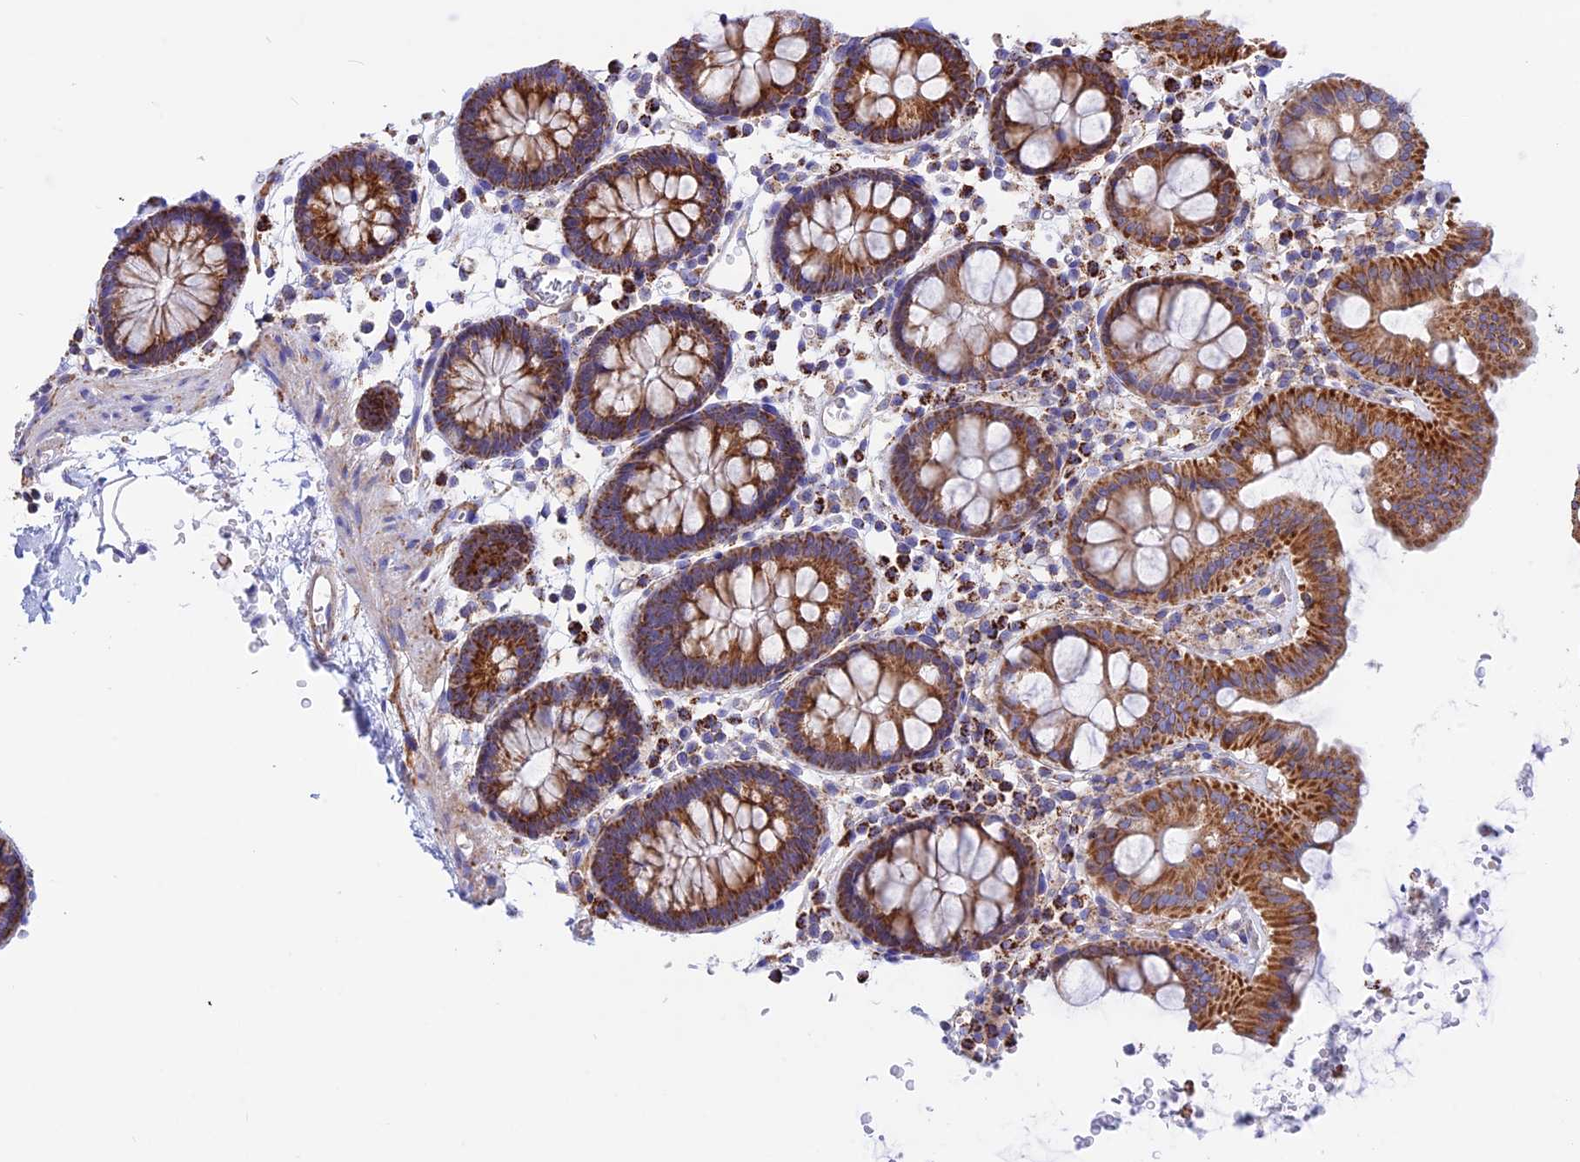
{"staining": {"intensity": "negative", "quantity": "none", "location": "none"}, "tissue": "colon", "cell_type": "Endothelial cells", "image_type": "normal", "snomed": [{"axis": "morphology", "description": "Normal tissue, NOS"}, {"axis": "topography", "description": "Colon"}], "caption": "Immunohistochemistry histopathology image of unremarkable colon: human colon stained with DAB (3,3'-diaminobenzidine) demonstrates no significant protein staining in endothelial cells.", "gene": "GCDH", "patient": {"sex": "male", "age": 75}}